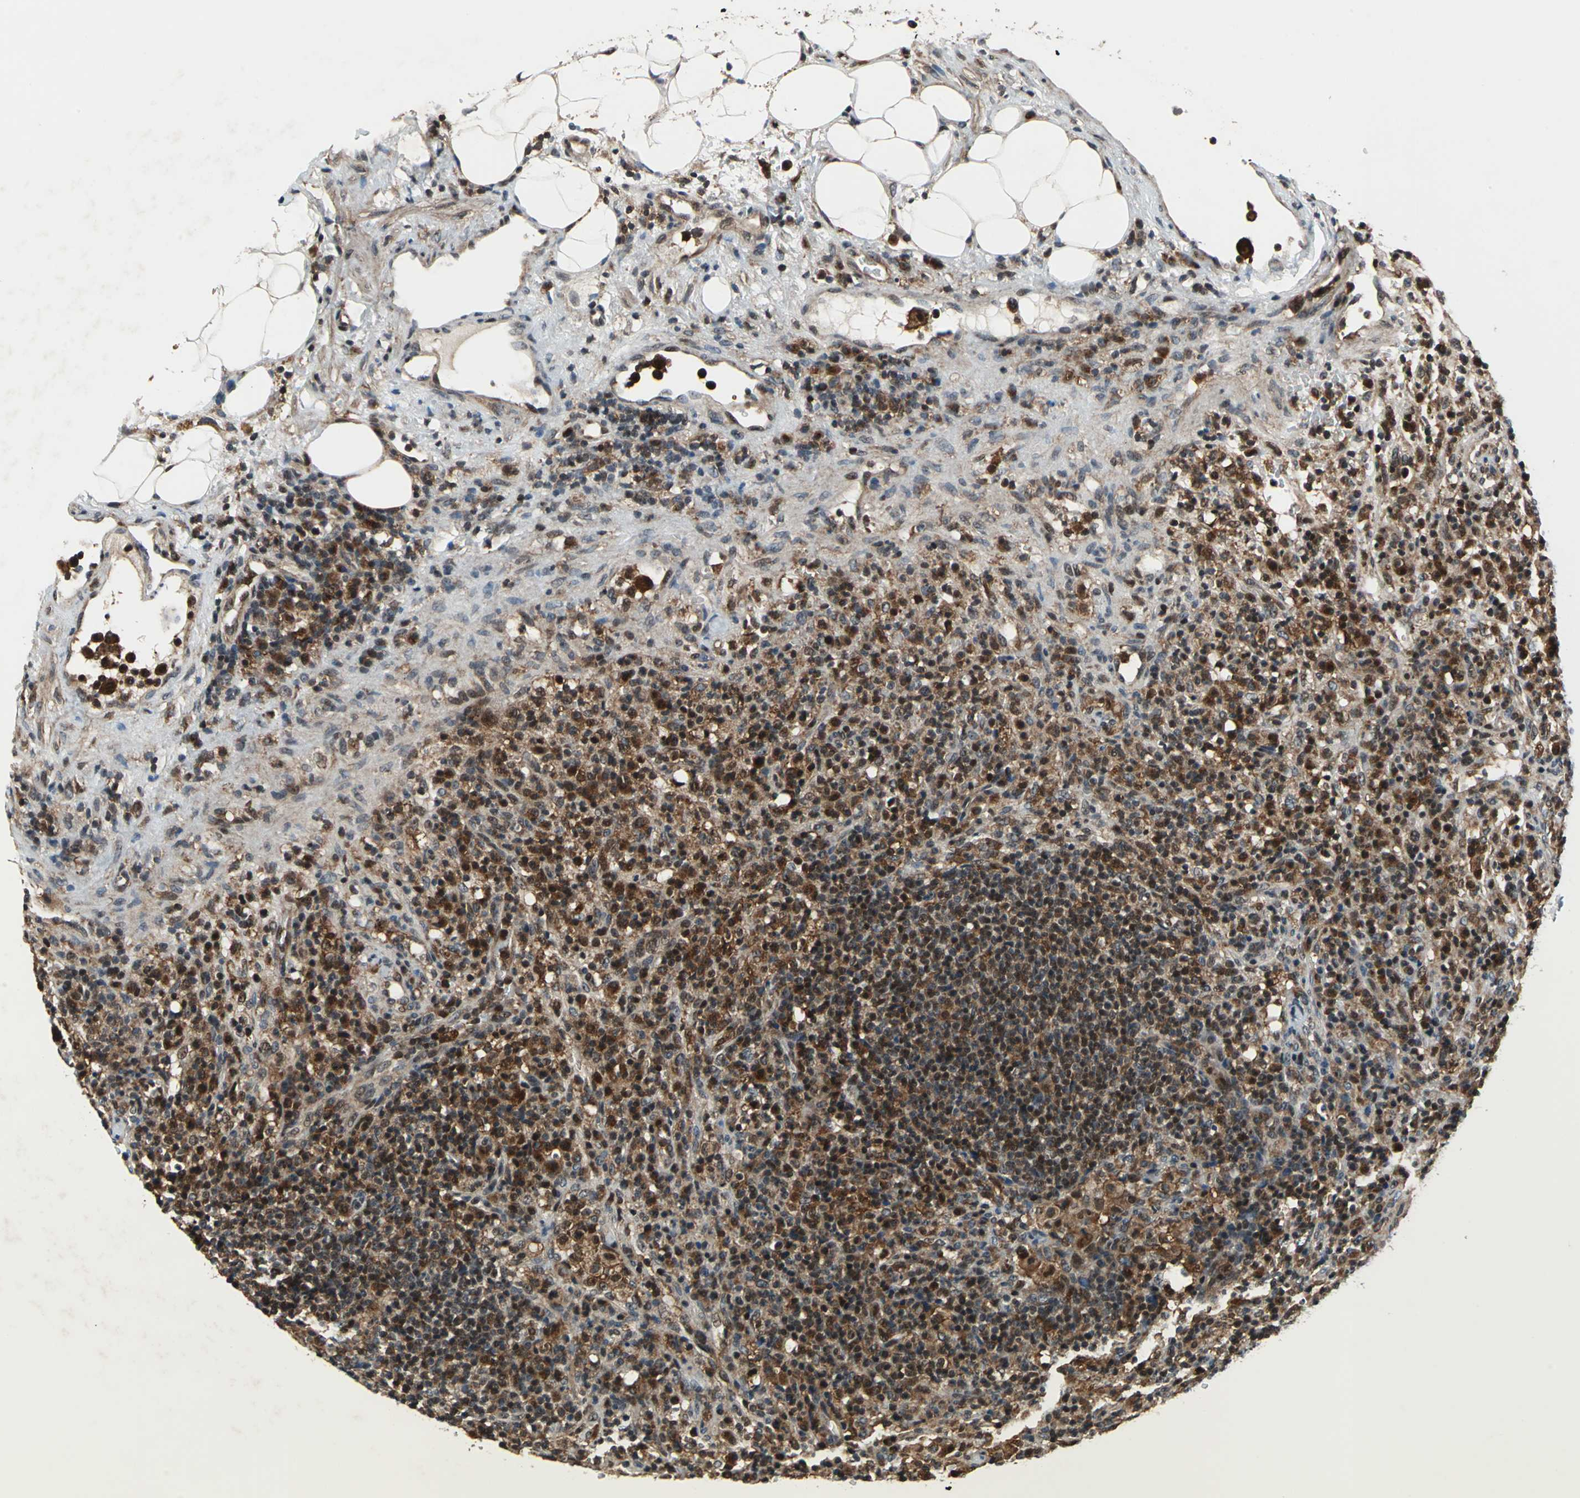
{"staining": {"intensity": "strong", "quantity": "25%-75%", "location": "cytoplasmic/membranous,nuclear"}, "tissue": "lymphoma", "cell_type": "Tumor cells", "image_type": "cancer", "snomed": [{"axis": "morphology", "description": "Hodgkin's disease, NOS"}, {"axis": "topography", "description": "Lymph node"}], "caption": "Hodgkin's disease tissue displays strong cytoplasmic/membranous and nuclear expression in about 25%-75% of tumor cells, visualized by immunohistochemistry.", "gene": "AATF", "patient": {"sex": "male", "age": 65}}